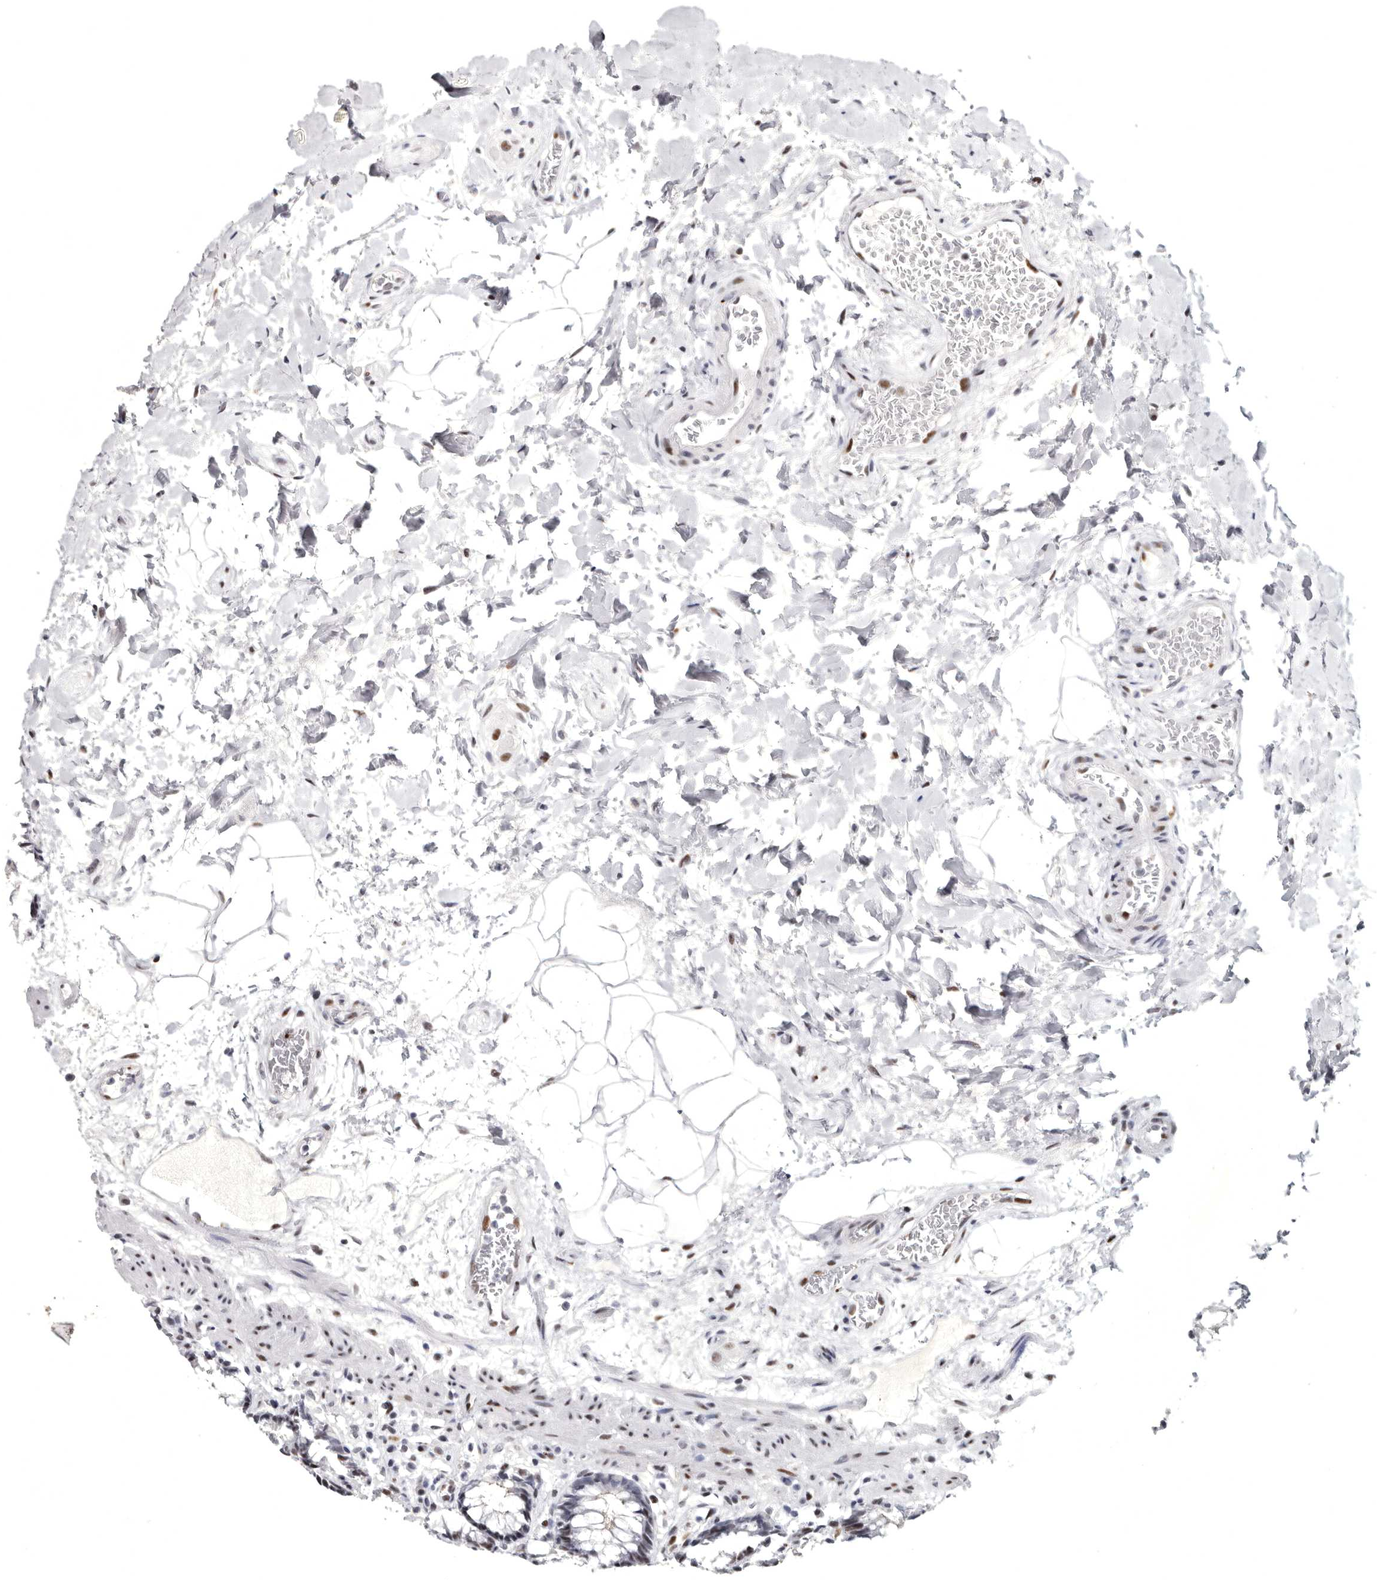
{"staining": {"intensity": "strong", "quantity": "25%-75%", "location": "nuclear"}, "tissue": "rectum", "cell_type": "Glandular cells", "image_type": "normal", "snomed": [{"axis": "morphology", "description": "Normal tissue, NOS"}, {"axis": "topography", "description": "Rectum"}], "caption": "Immunohistochemistry of benign rectum shows high levels of strong nuclear expression in about 25%-75% of glandular cells.", "gene": "WRAP73", "patient": {"sex": "male", "age": 64}}